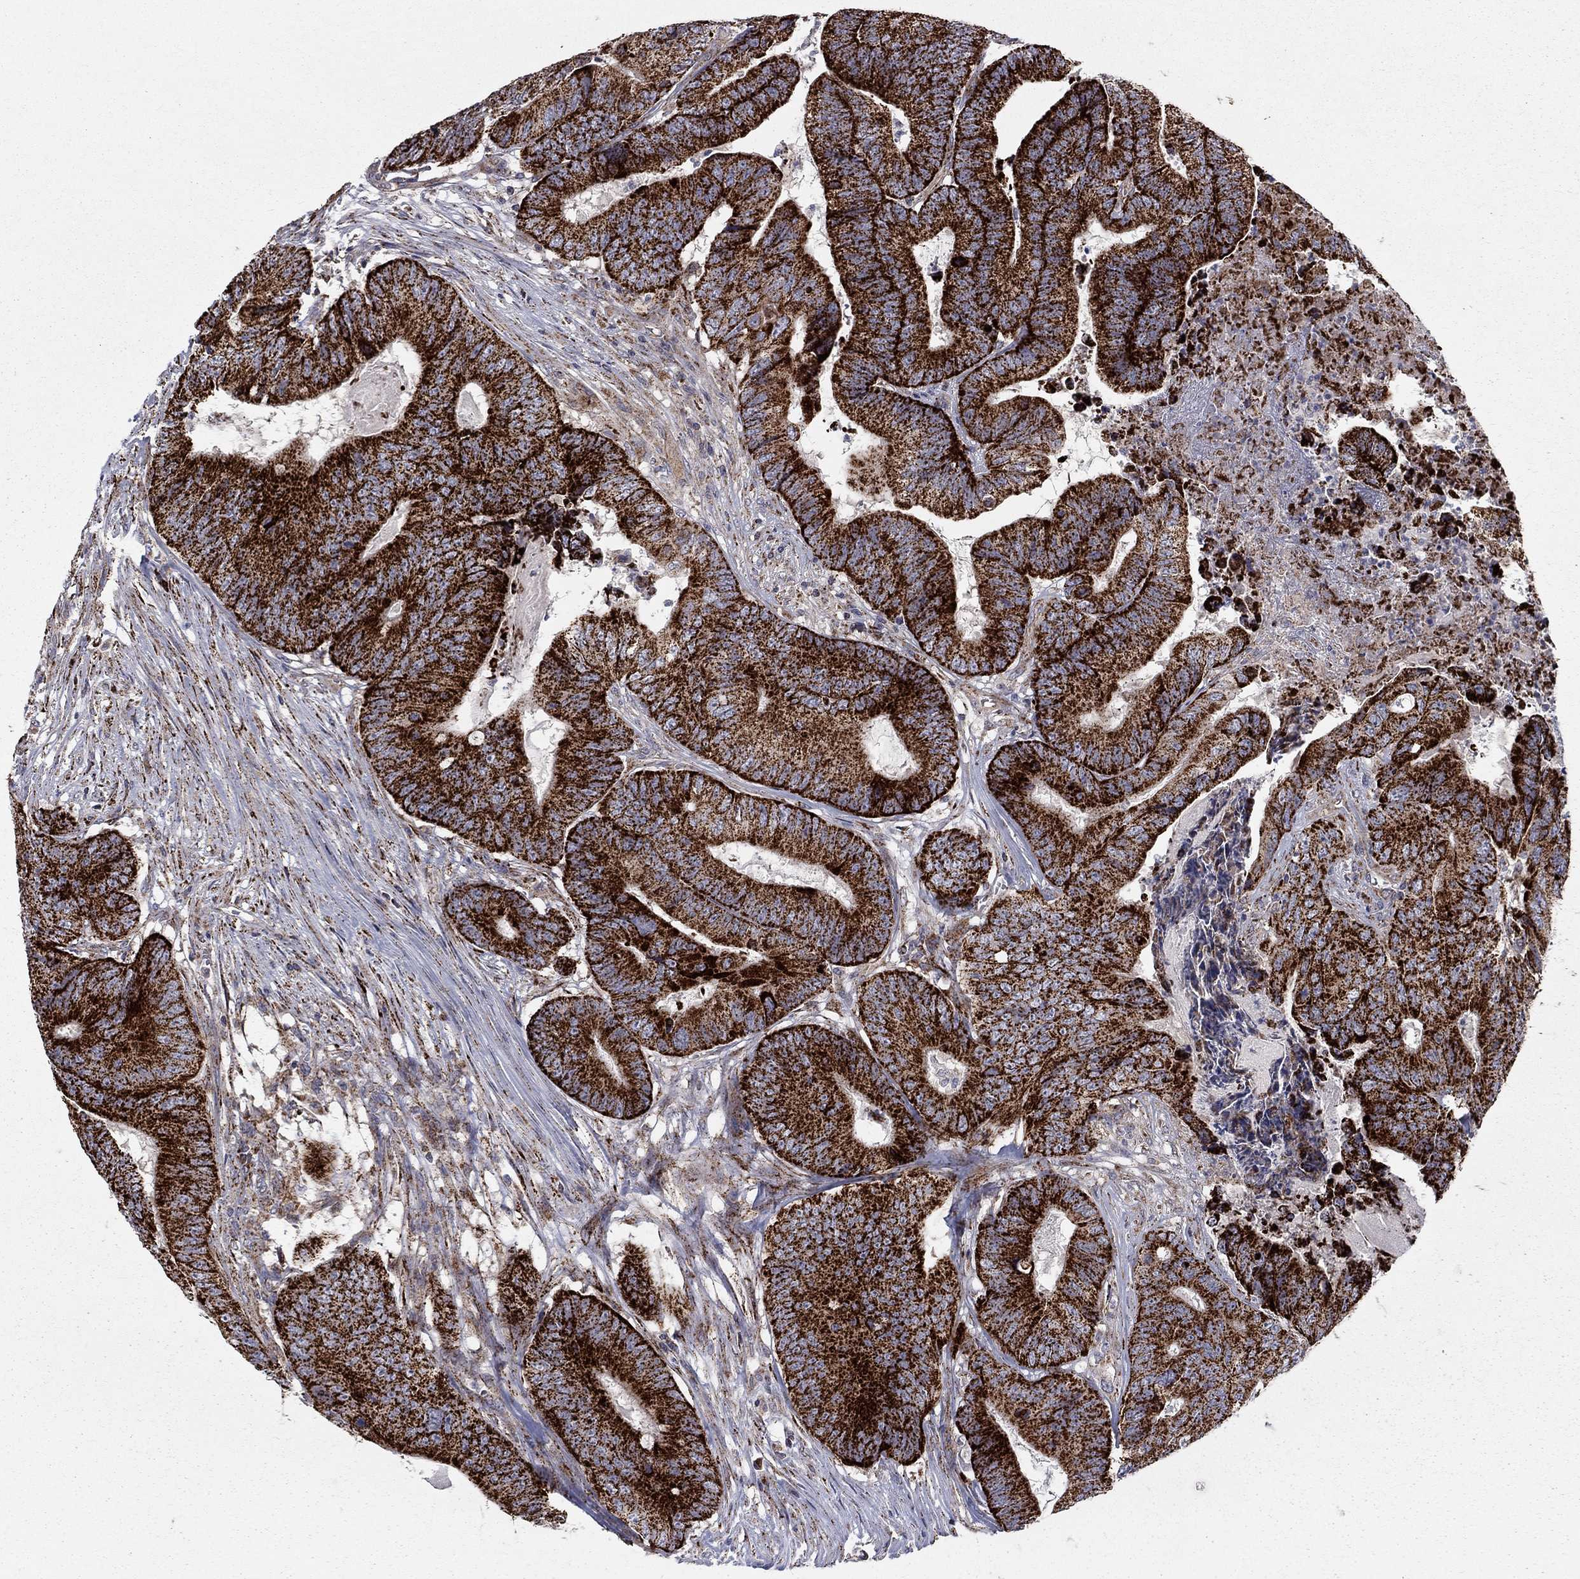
{"staining": {"intensity": "strong", "quantity": ">75%", "location": "cytoplasmic/membranous"}, "tissue": "colorectal cancer", "cell_type": "Tumor cells", "image_type": "cancer", "snomed": [{"axis": "morphology", "description": "Adenocarcinoma, NOS"}, {"axis": "topography", "description": "Colon"}], "caption": "High-magnification brightfield microscopy of colorectal cancer (adenocarcinoma) stained with DAB (brown) and counterstained with hematoxylin (blue). tumor cells exhibit strong cytoplasmic/membranous expression is present in about>75% of cells.", "gene": "ALDH1B1", "patient": {"sex": "male", "age": 84}}